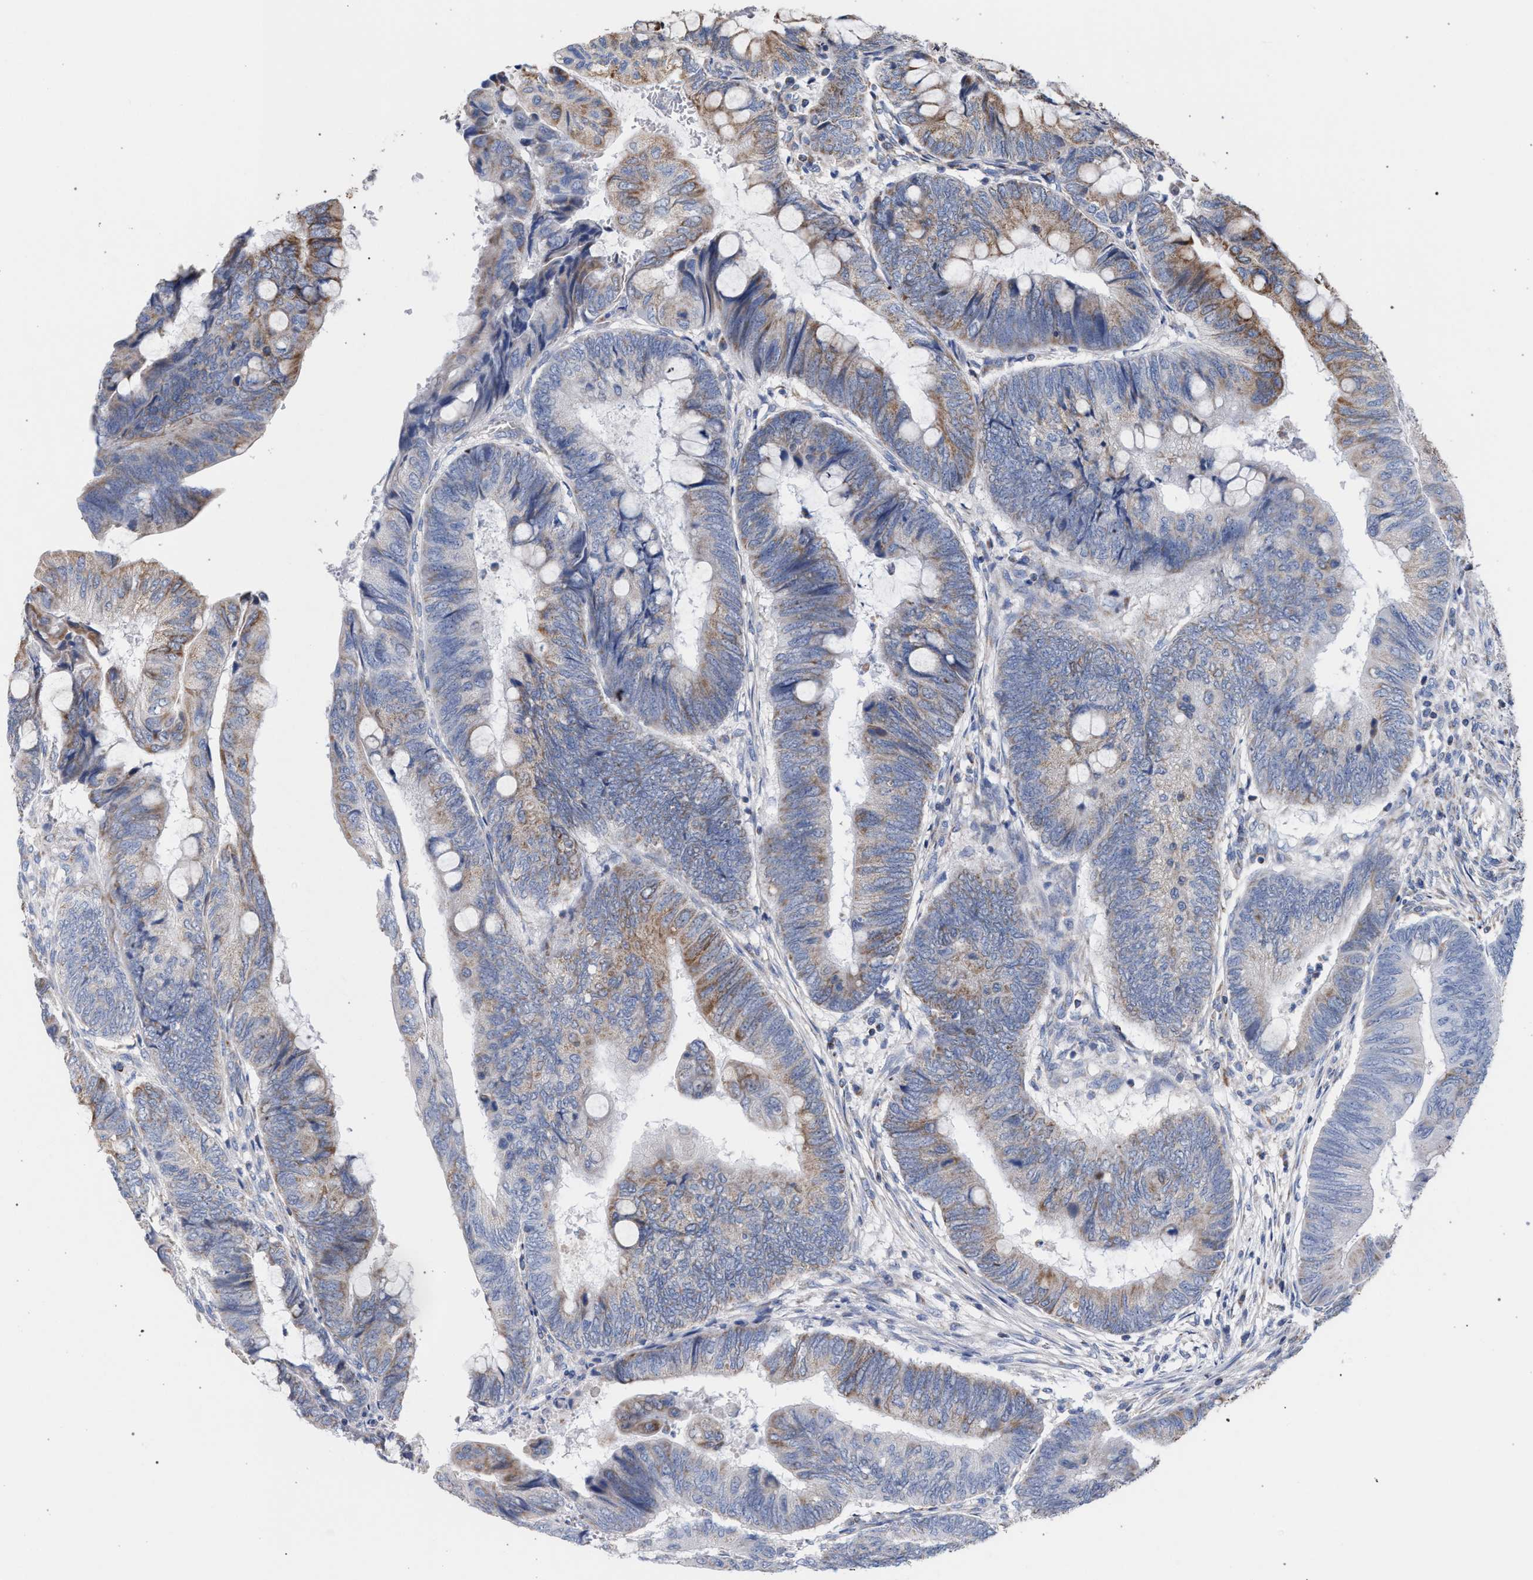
{"staining": {"intensity": "moderate", "quantity": "25%-75%", "location": "cytoplasmic/membranous"}, "tissue": "colorectal cancer", "cell_type": "Tumor cells", "image_type": "cancer", "snomed": [{"axis": "morphology", "description": "Normal tissue, NOS"}, {"axis": "morphology", "description": "Adenocarcinoma, NOS"}, {"axis": "topography", "description": "Rectum"}, {"axis": "topography", "description": "Peripheral nerve tissue"}], "caption": "IHC (DAB (3,3'-diaminobenzidine)) staining of colorectal cancer (adenocarcinoma) shows moderate cytoplasmic/membranous protein positivity in approximately 25%-75% of tumor cells. The staining was performed using DAB to visualize the protein expression in brown, while the nuclei were stained in blue with hematoxylin (Magnification: 20x).", "gene": "ECI2", "patient": {"sex": "male", "age": 92}}